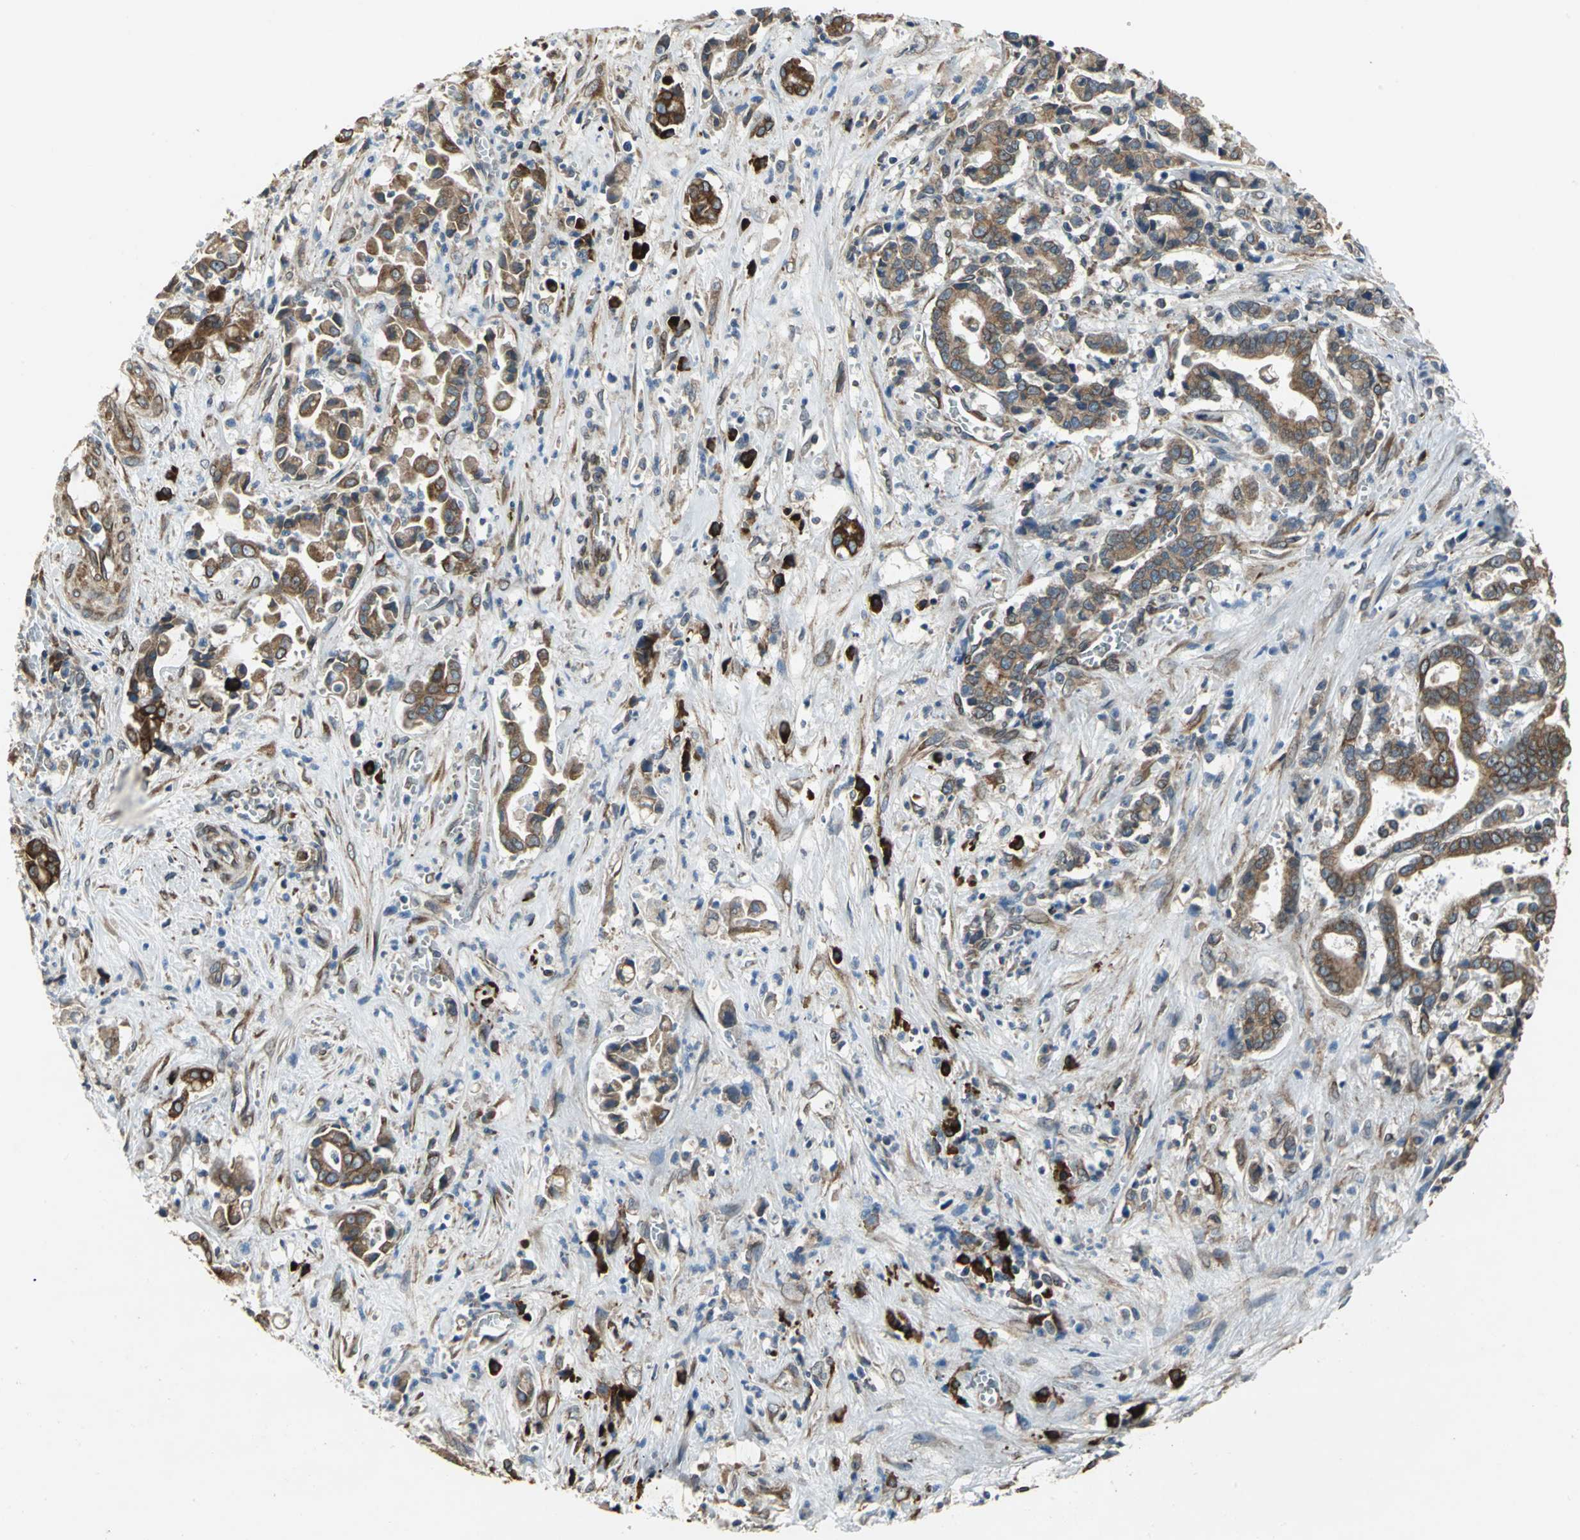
{"staining": {"intensity": "moderate", "quantity": ">75%", "location": "cytoplasmic/membranous"}, "tissue": "liver cancer", "cell_type": "Tumor cells", "image_type": "cancer", "snomed": [{"axis": "morphology", "description": "Cholangiocarcinoma"}, {"axis": "topography", "description": "Liver"}], "caption": "Immunohistochemistry (IHC) micrograph of neoplastic tissue: human liver cancer (cholangiocarcinoma) stained using immunohistochemistry (IHC) shows medium levels of moderate protein expression localized specifically in the cytoplasmic/membranous of tumor cells, appearing as a cytoplasmic/membranous brown color.", "gene": "SYVN1", "patient": {"sex": "male", "age": 57}}